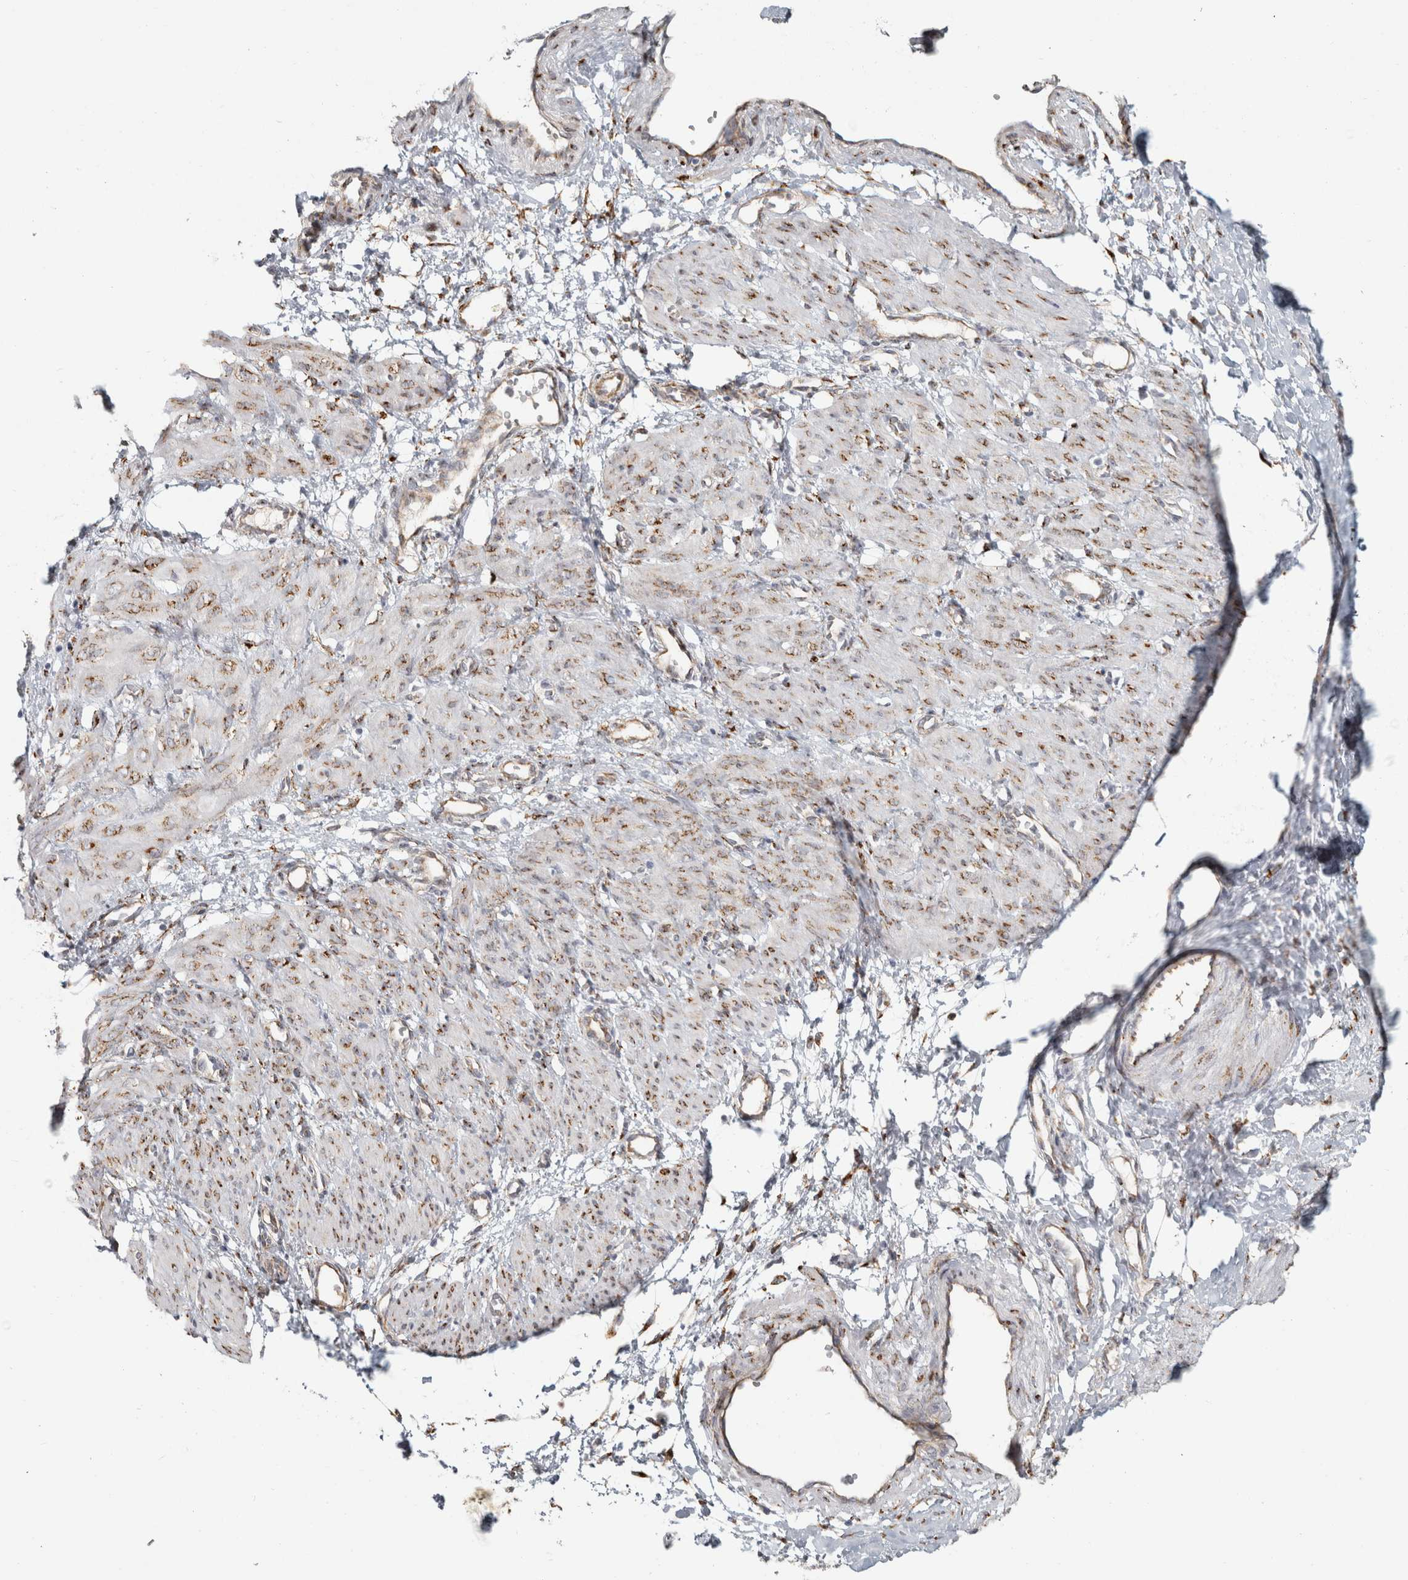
{"staining": {"intensity": "moderate", "quantity": "25%-75%", "location": "cytoplasmic/membranous"}, "tissue": "smooth muscle", "cell_type": "Smooth muscle cells", "image_type": "normal", "snomed": [{"axis": "morphology", "description": "Normal tissue, NOS"}, {"axis": "topography", "description": "Endometrium"}], "caption": "Immunohistochemistry image of unremarkable smooth muscle: human smooth muscle stained using IHC demonstrates medium levels of moderate protein expression localized specifically in the cytoplasmic/membranous of smooth muscle cells, appearing as a cytoplasmic/membranous brown color.", "gene": "OSTN", "patient": {"sex": "female", "age": 33}}